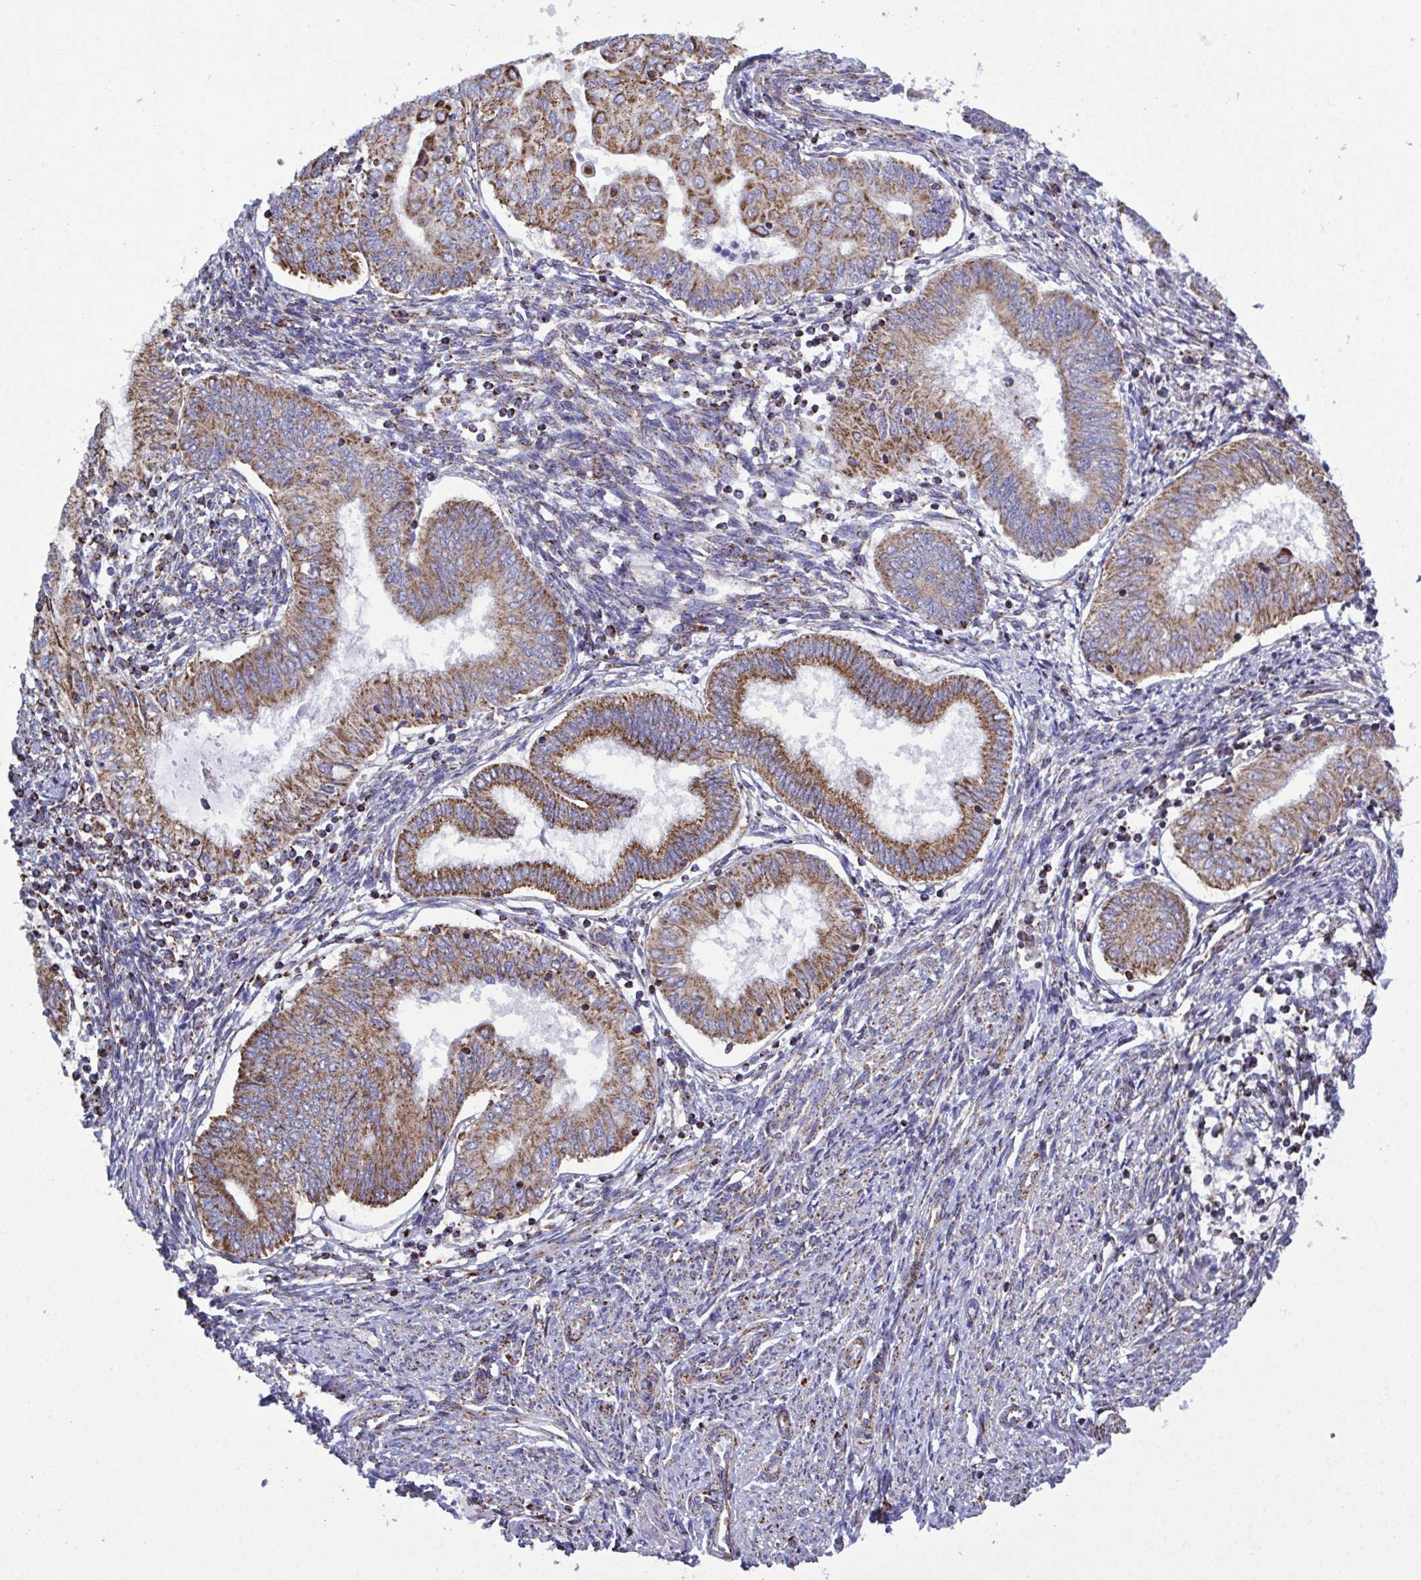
{"staining": {"intensity": "moderate", "quantity": ">75%", "location": "cytoplasmic/membranous"}, "tissue": "endometrial cancer", "cell_type": "Tumor cells", "image_type": "cancer", "snomed": [{"axis": "morphology", "description": "Adenocarcinoma, NOS"}, {"axis": "topography", "description": "Endometrium"}], "caption": "This histopathology image shows immunohistochemistry (IHC) staining of endometrial adenocarcinoma, with medium moderate cytoplasmic/membranous staining in approximately >75% of tumor cells.", "gene": "CSDE1", "patient": {"sex": "female", "age": 68}}